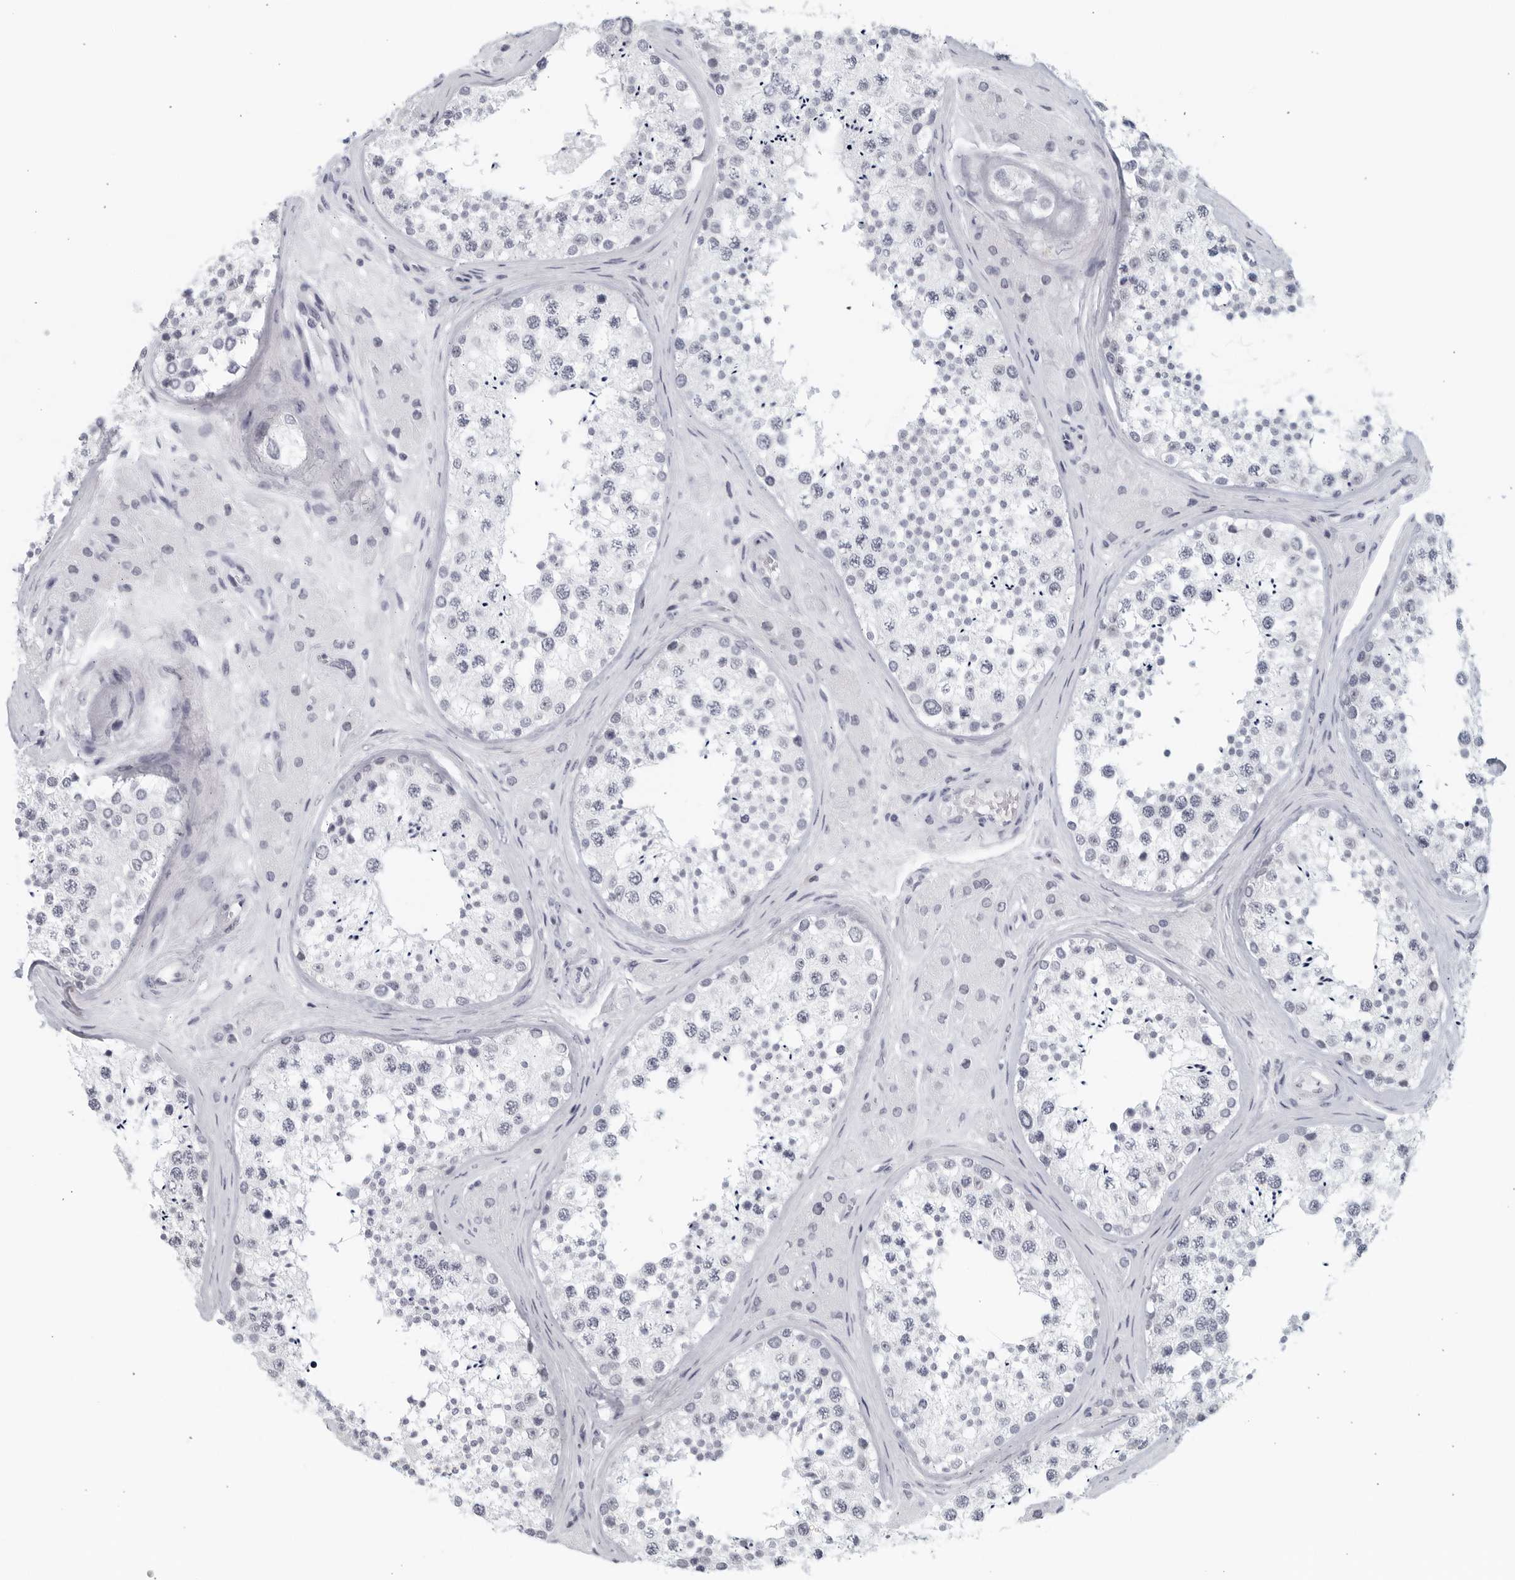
{"staining": {"intensity": "negative", "quantity": "none", "location": "none"}, "tissue": "testis", "cell_type": "Cells in seminiferous ducts", "image_type": "normal", "snomed": [{"axis": "morphology", "description": "Normal tissue, NOS"}, {"axis": "topography", "description": "Testis"}], "caption": "DAB immunohistochemical staining of benign human testis exhibits no significant staining in cells in seminiferous ducts.", "gene": "KLK7", "patient": {"sex": "male", "age": 46}}